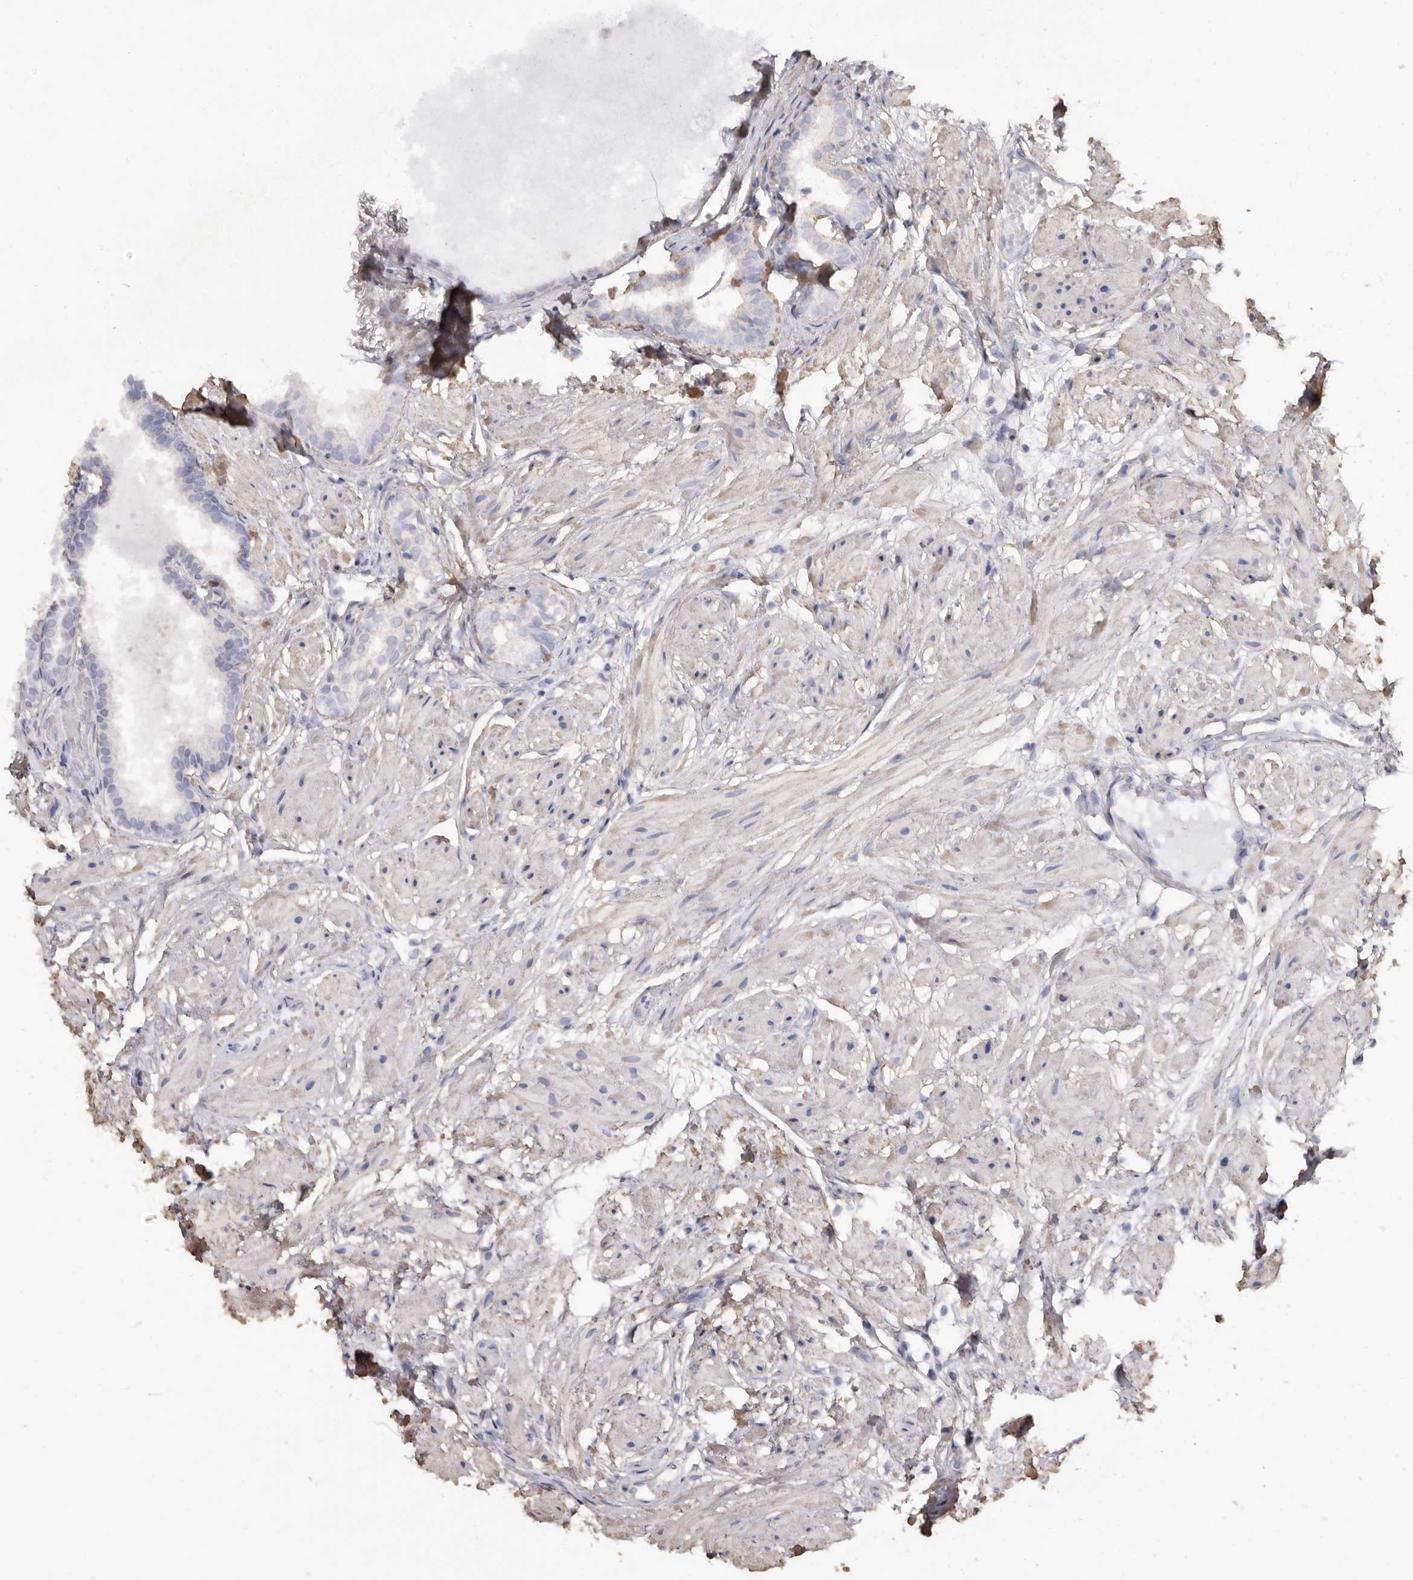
{"staining": {"intensity": "negative", "quantity": "none", "location": "none"}, "tissue": "prostate cancer", "cell_type": "Tumor cells", "image_type": "cancer", "snomed": [{"axis": "morphology", "description": "Adenocarcinoma, Low grade"}, {"axis": "topography", "description": "Prostate"}], "caption": "Low-grade adenocarcinoma (prostate) was stained to show a protein in brown. There is no significant staining in tumor cells.", "gene": "COQ8B", "patient": {"sex": "male", "age": 88}}